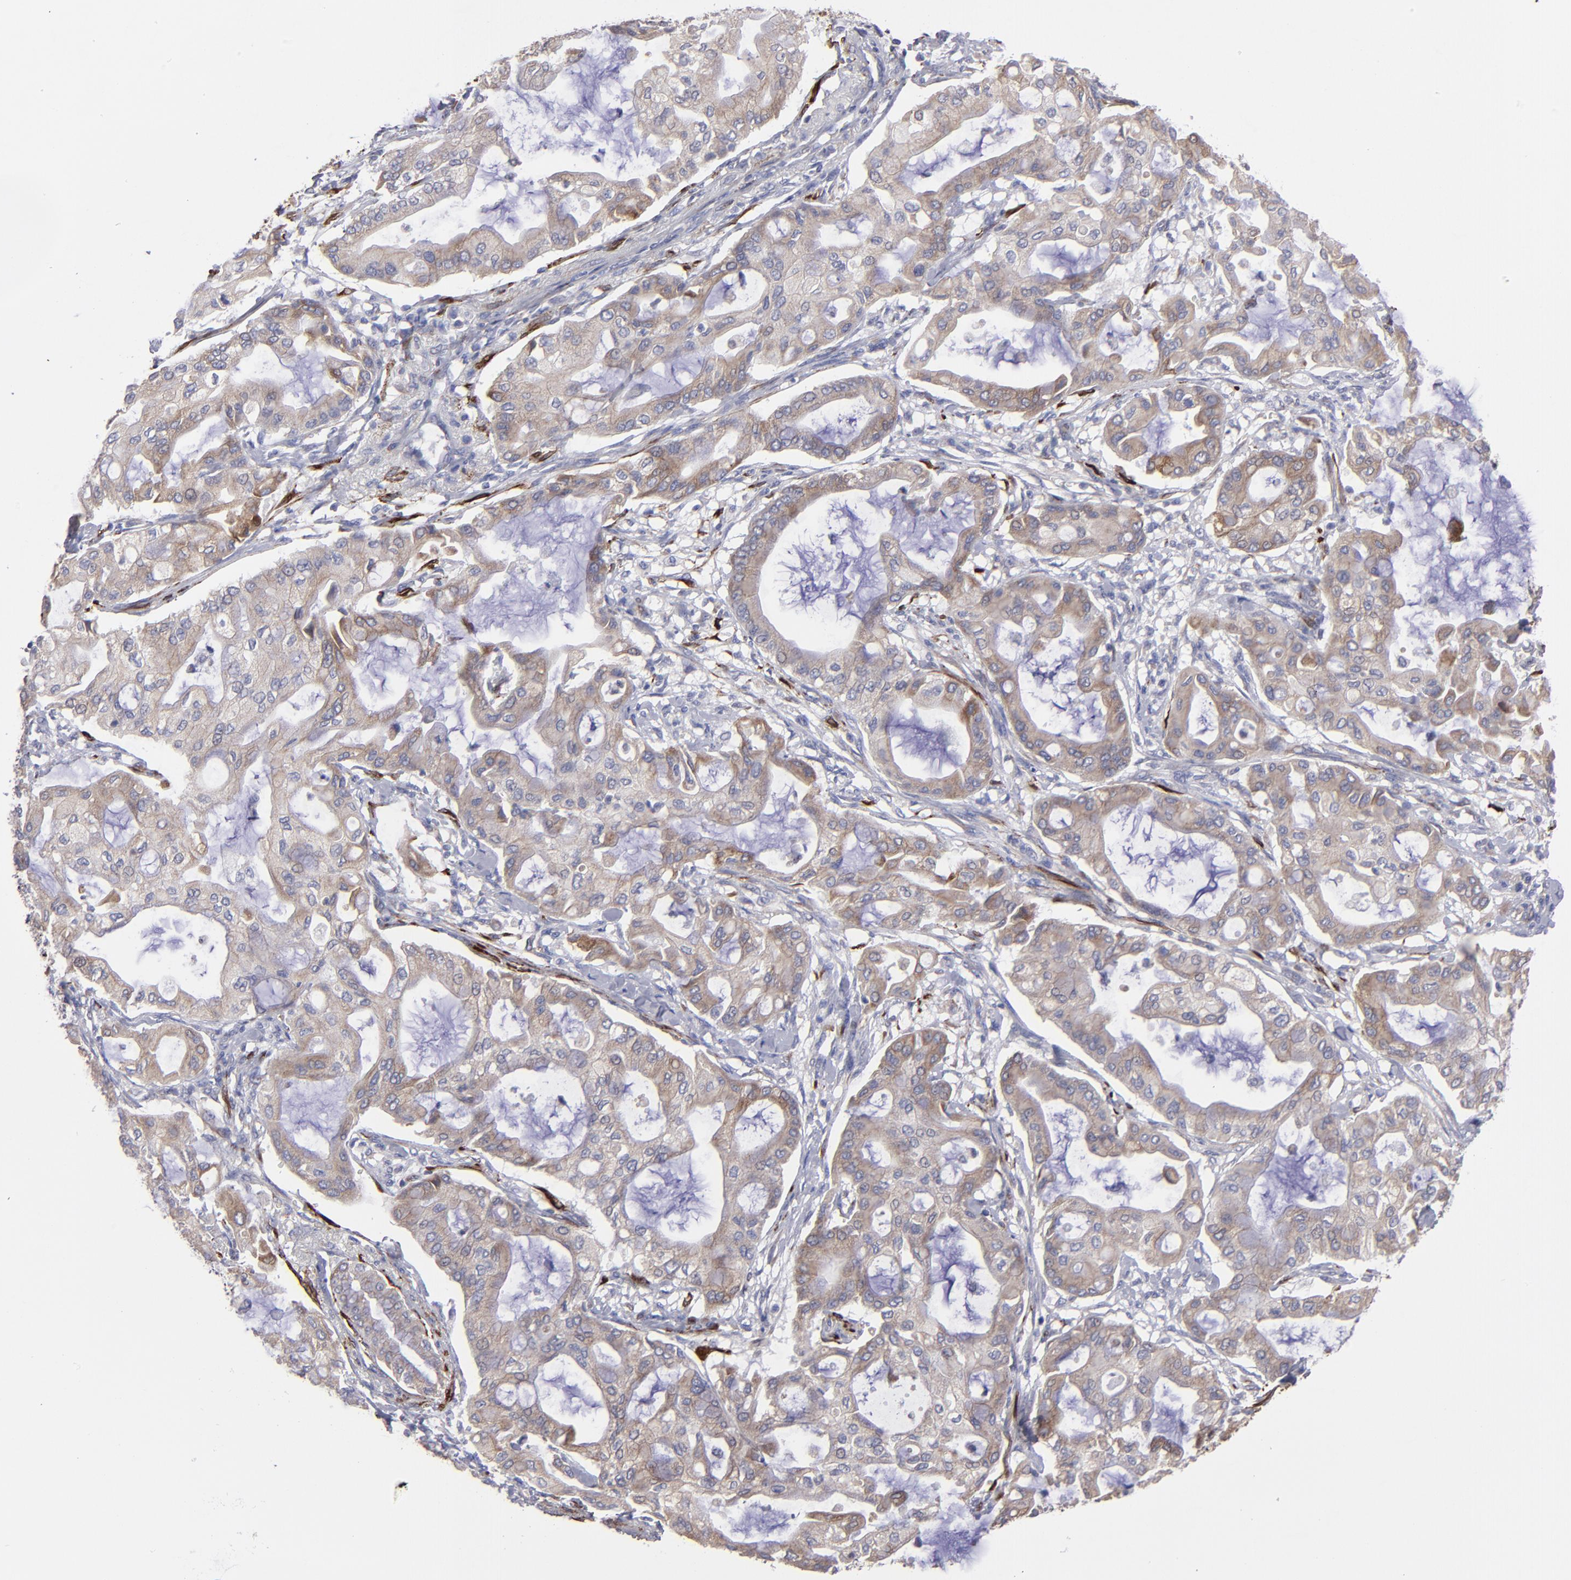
{"staining": {"intensity": "moderate", "quantity": ">75%", "location": "cytoplasmic/membranous"}, "tissue": "pancreatic cancer", "cell_type": "Tumor cells", "image_type": "cancer", "snomed": [{"axis": "morphology", "description": "Adenocarcinoma, NOS"}, {"axis": "morphology", "description": "Adenocarcinoma, metastatic, NOS"}, {"axis": "topography", "description": "Lymph node"}, {"axis": "topography", "description": "Pancreas"}, {"axis": "topography", "description": "Duodenum"}], "caption": "Brown immunohistochemical staining in adenocarcinoma (pancreatic) demonstrates moderate cytoplasmic/membranous expression in approximately >75% of tumor cells.", "gene": "SLMAP", "patient": {"sex": "female", "age": 64}}